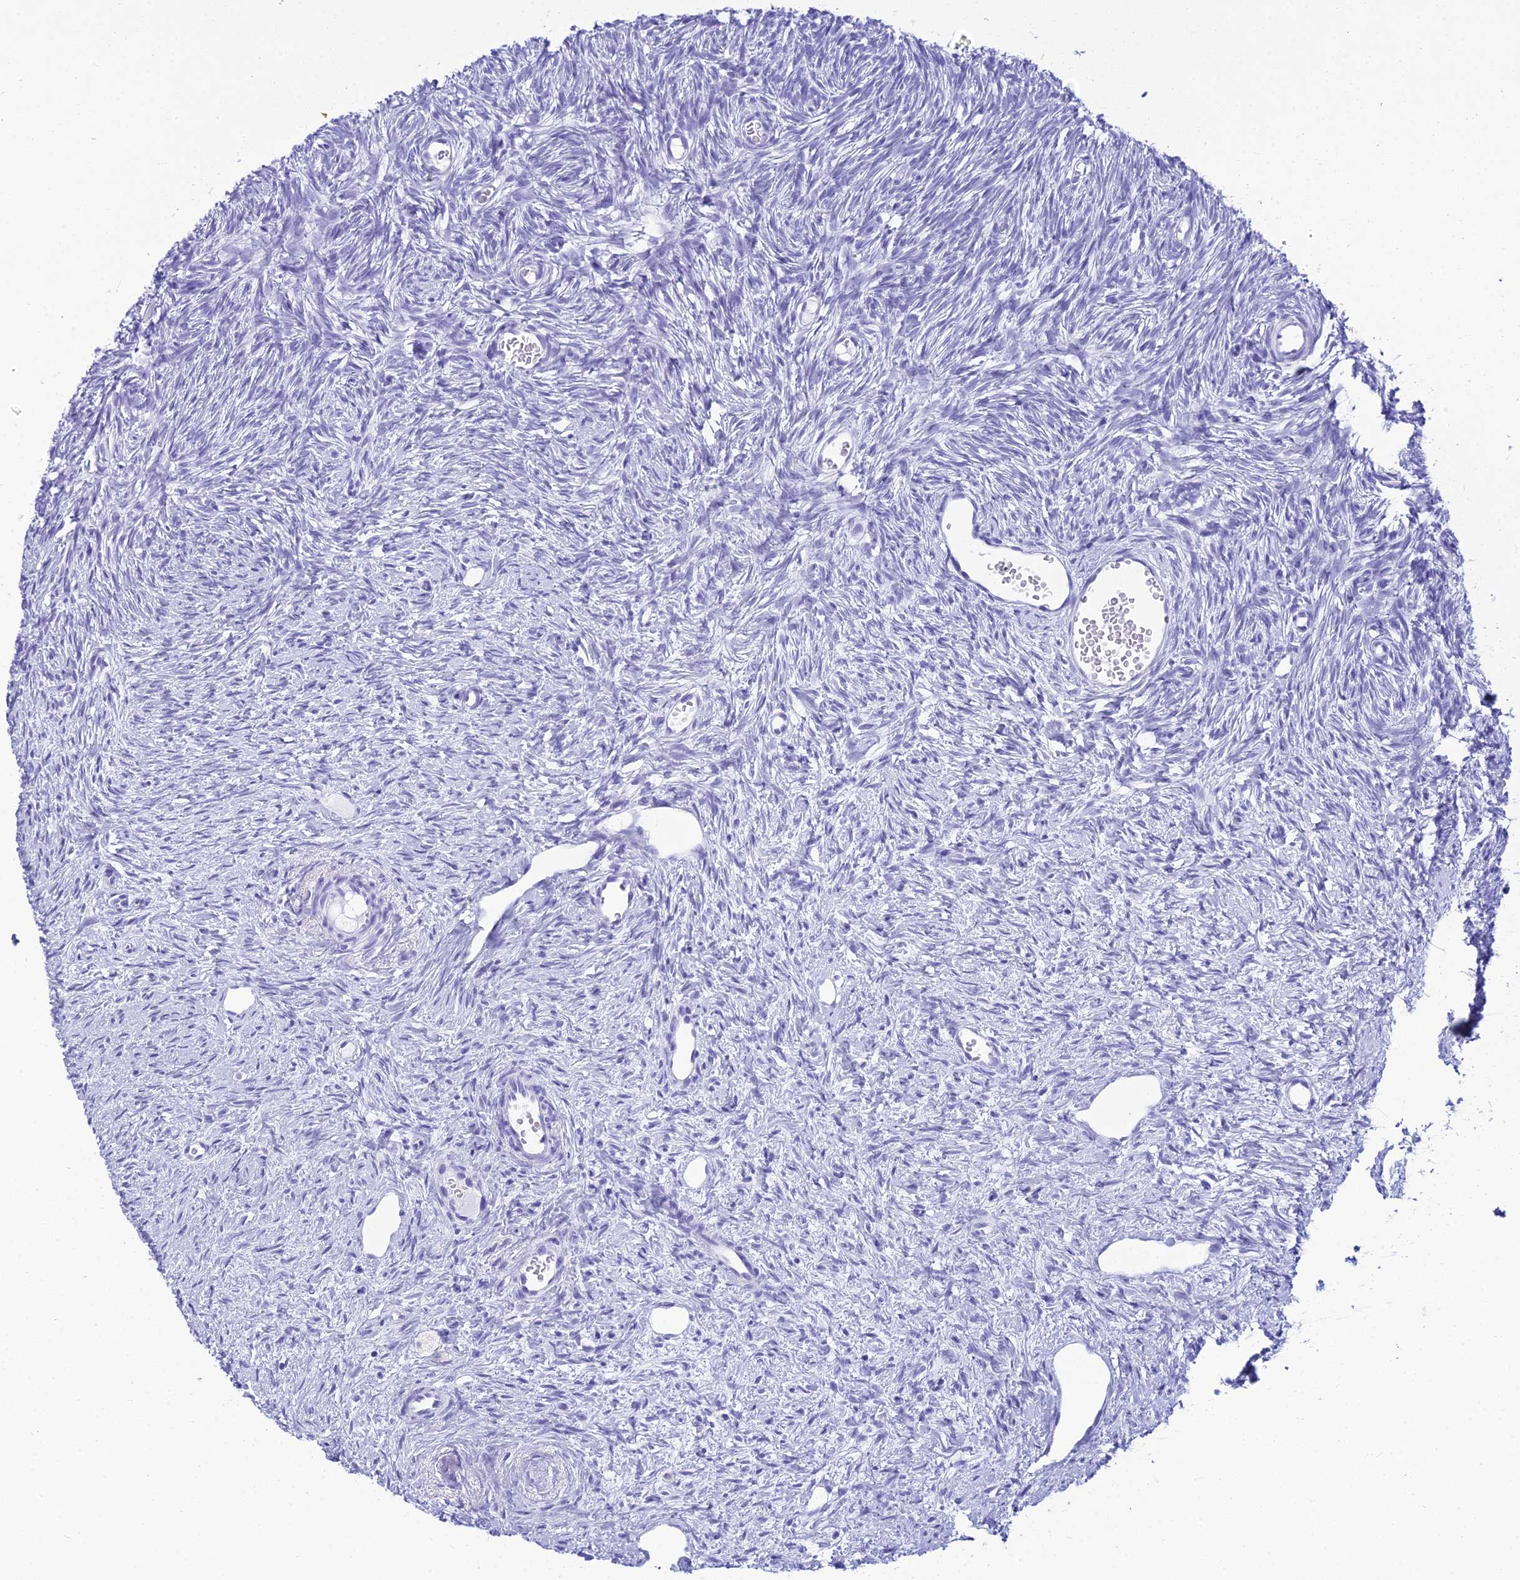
{"staining": {"intensity": "negative", "quantity": "none", "location": "none"}, "tissue": "ovary", "cell_type": "Follicle cells", "image_type": "normal", "snomed": [{"axis": "morphology", "description": "Normal tissue, NOS"}, {"axis": "topography", "description": "Ovary"}], "caption": "Immunohistochemistry micrograph of unremarkable ovary: ovary stained with DAB demonstrates no significant protein staining in follicle cells. The staining is performed using DAB (3,3'-diaminobenzidine) brown chromogen with nuclei counter-stained in using hematoxylin.", "gene": "ZNF442", "patient": {"sex": "female", "age": 51}}